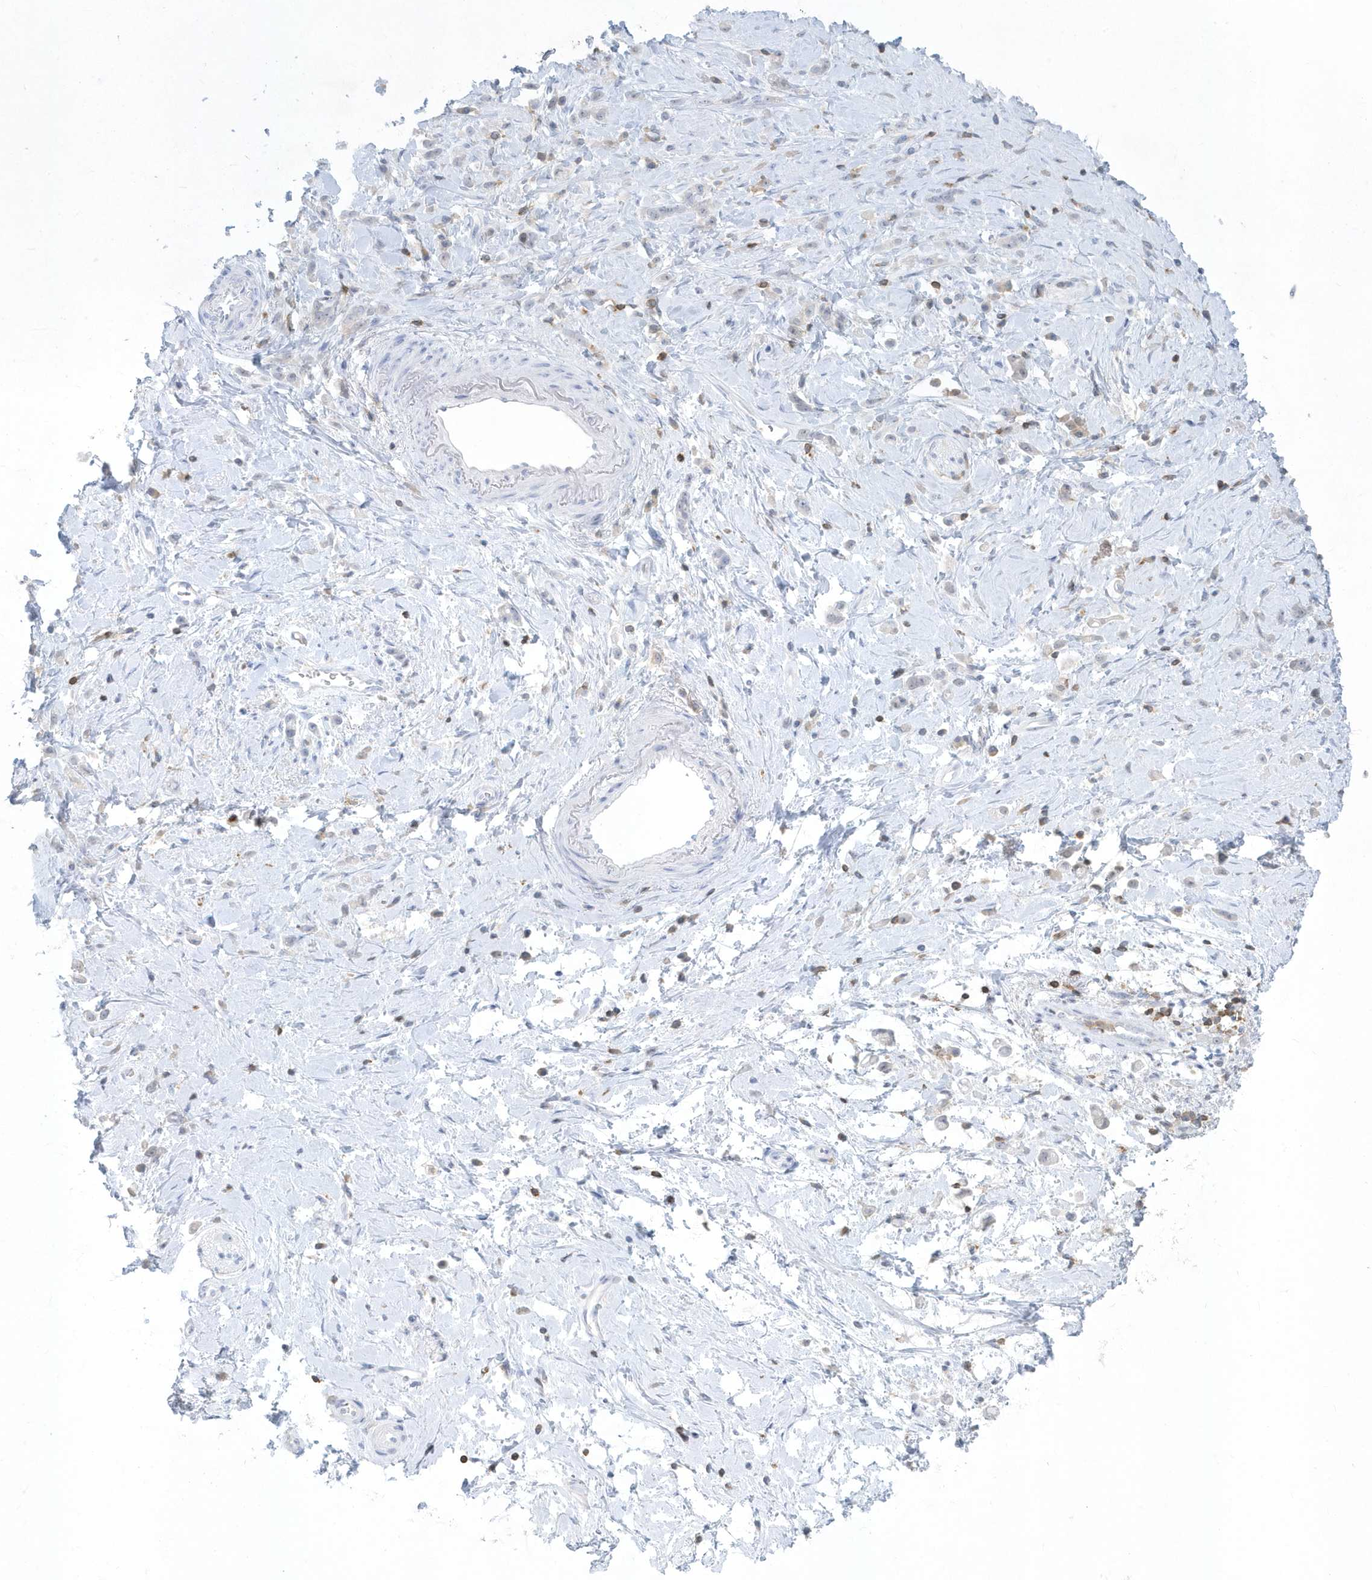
{"staining": {"intensity": "negative", "quantity": "none", "location": "none"}, "tissue": "stomach cancer", "cell_type": "Tumor cells", "image_type": "cancer", "snomed": [{"axis": "morphology", "description": "Adenocarcinoma, NOS"}, {"axis": "topography", "description": "Stomach"}], "caption": "The photomicrograph exhibits no staining of tumor cells in stomach cancer. (DAB immunohistochemistry, high magnification).", "gene": "PSD4", "patient": {"sex": "female", "age": 60}}